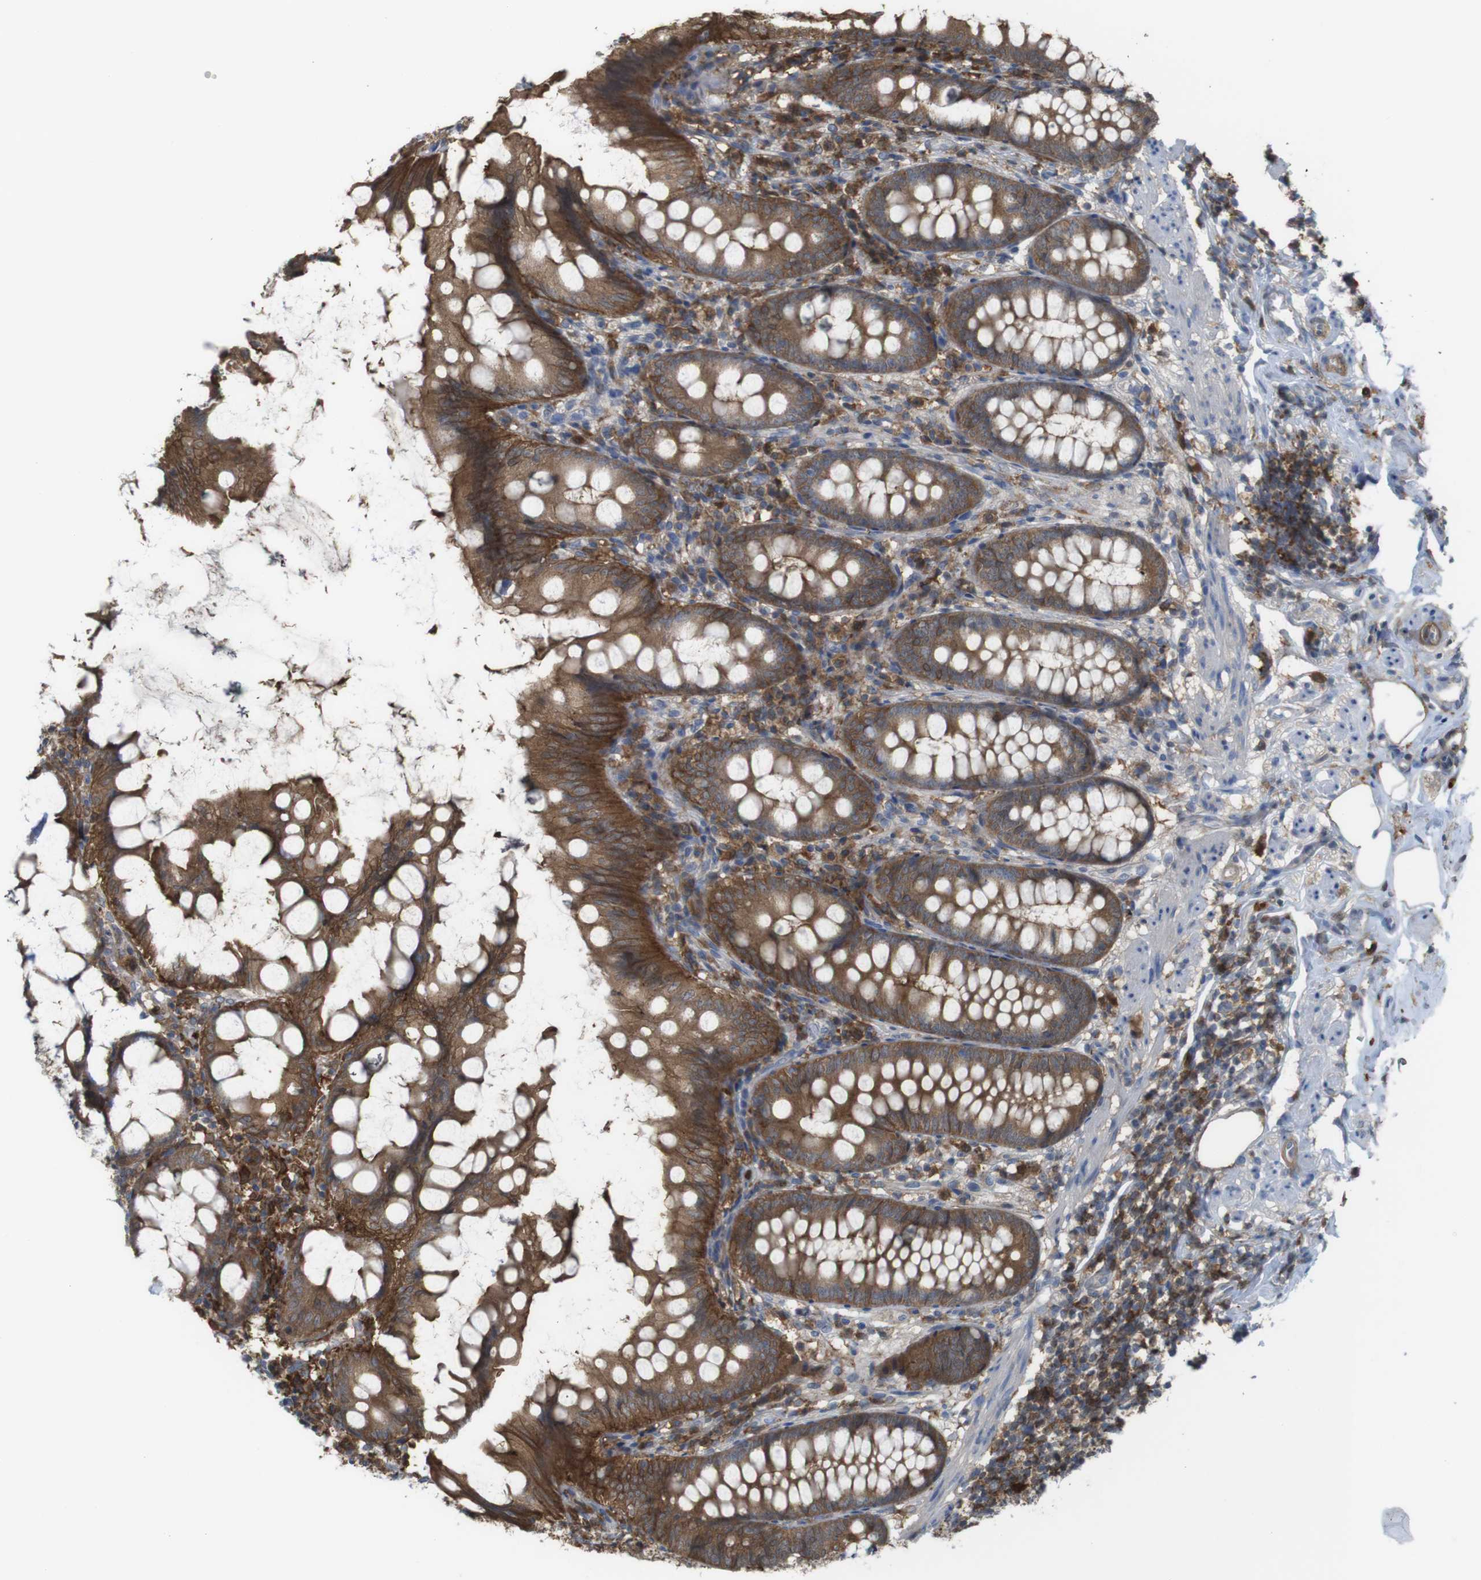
{"staining": {"intensity": "strong", "quantity": ">75%", "location": "cytoplasmic/membranous"}, "tissue": "appendix", "cell_type": "Glandular cells", "image_type": "normal", "snomed": [{"axis": "morphology", "description": "Normal tissue, NOS"}, {"axis": "topography", "description": "Appendix"}], "caption": "Immunohistochemical staining of benign appendix displays >75% levels of strong cytoplasmic/membranous protein expression in approximately >75% of glandular cells.", "gene": "PRKCD", "patient": {"sex": "female", "age": 77}}